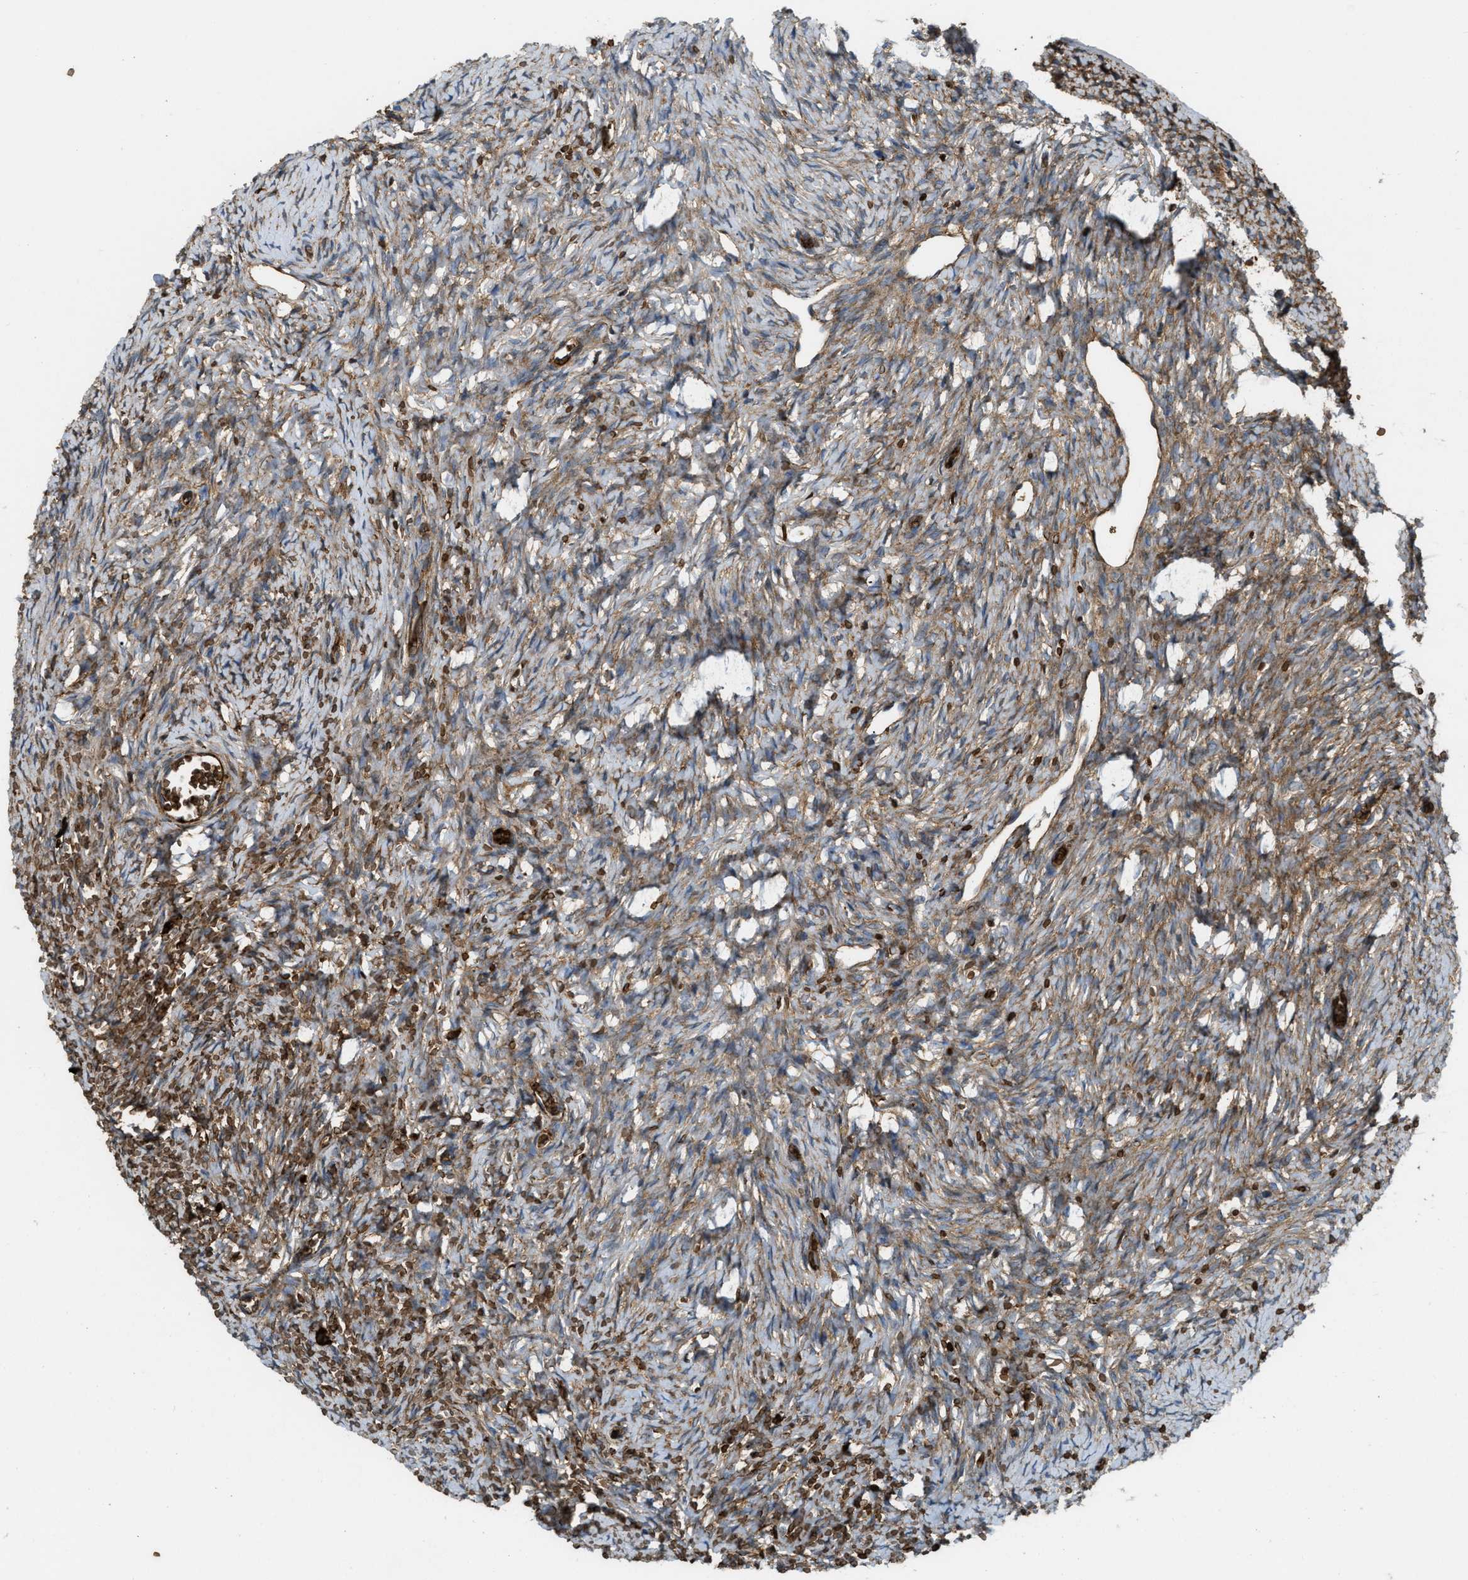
{"staining": {"intensity": "moderate", "quantity": ">75%", "location": "cytoplasmic/membranous"}, "tissue": "ovary", "cell_type": "Ovarian stroma cells", "image_type": "normal", "snomed": [{"axis": "morphology", "description": "Normal tissue, NOS"}, {"axis": "topography", "description": "Ovary"}], "caption": "IHC staining of normal ovary, which displays medium levels of moderate cytoplasmic/membranous expression in approximately >75% of ovarian stroma cells indicating moderate cytoplasmic/membranous protein expression. The staining was performed using DAB (brown) for protein detection and nuclei were counterstained in hematoxylin (blue).", "gene": "ERC1", "patient": {"sex": "female", "age": 27}}